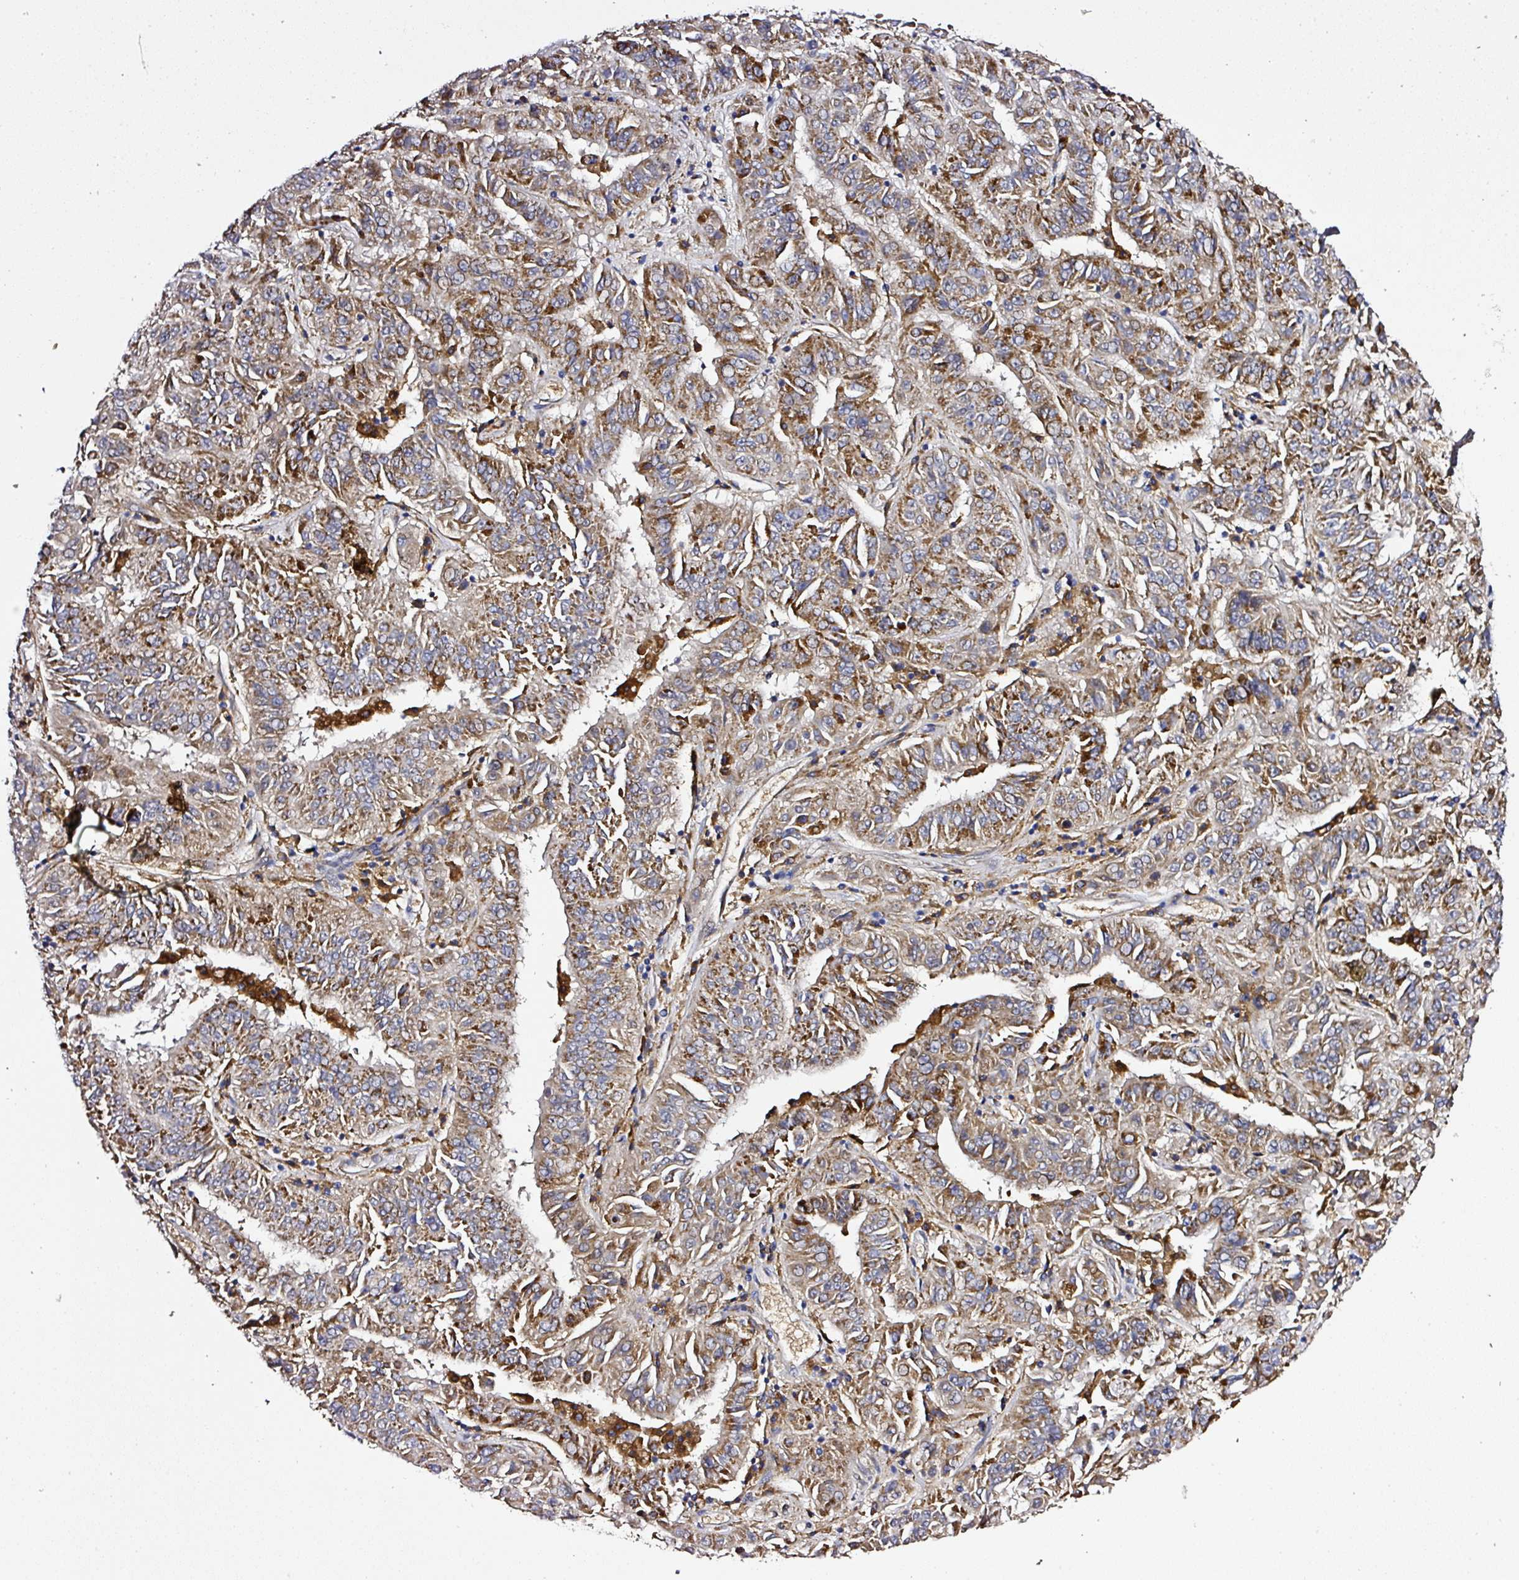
{"staining": {"intensity": "strong", "quantity": ">75%", "location": "cytoplasmic/membranous"}, "tissue": "pancreatic cancer", "cell_type": "Tumor cells", "image_type": "cancer", "snomed": [{"axis": "morphology", "description": "Adenocarcinoma, NOS"}, {"axis": "topography", "description": "Pancreas"}], "caption": "Immunohistochemical staining of human pancreatic cancer displays high levels of strong cytoplasmic/membranous staining in about >75% of tumor cells. The protein is stained brown, and the nuclei are stained in blue (DAB IHC with brightfield microscopy, high magnification).", "gene": "ZNF513", "patient": {"sex": "male", "age": 63}}